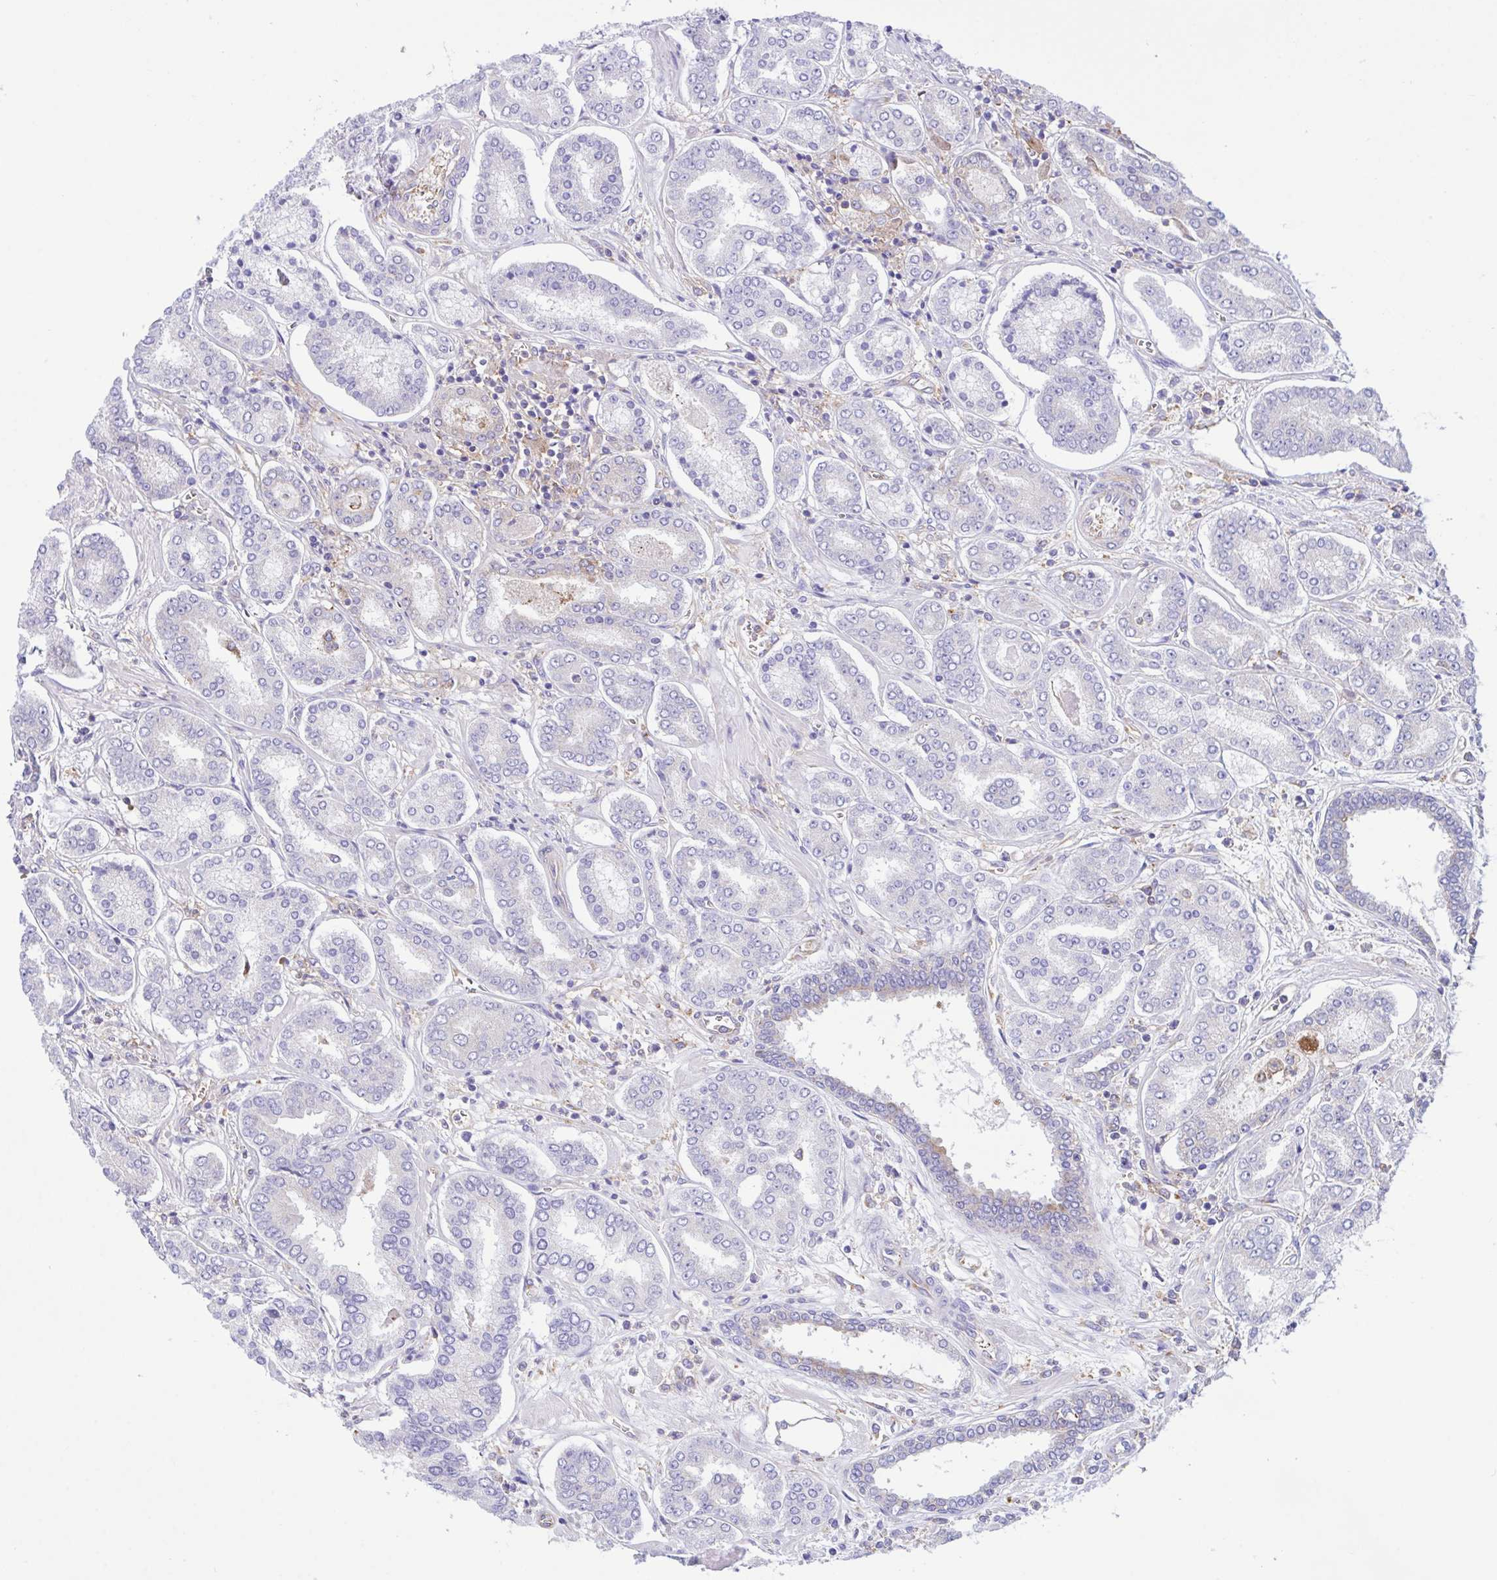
{"staining": {"intensity": "negative", "quantity": "none", "location": "none"}, "tissue": "prostate cancer", "cell_type": "Tumor cells", "image_type": "cancer", "snomed": [{"axis": "morphology", "description": "Adenocarcinoma, High grade"}, {"axis": "topography", "description": "Prostate"}], "caption": "The photomicrograph exhibits no staining of tumor cells in prostate adenocarcinoma (high-grade).", "gene": "OR51M1", "patient": {"sex": "male", "age": 72}}